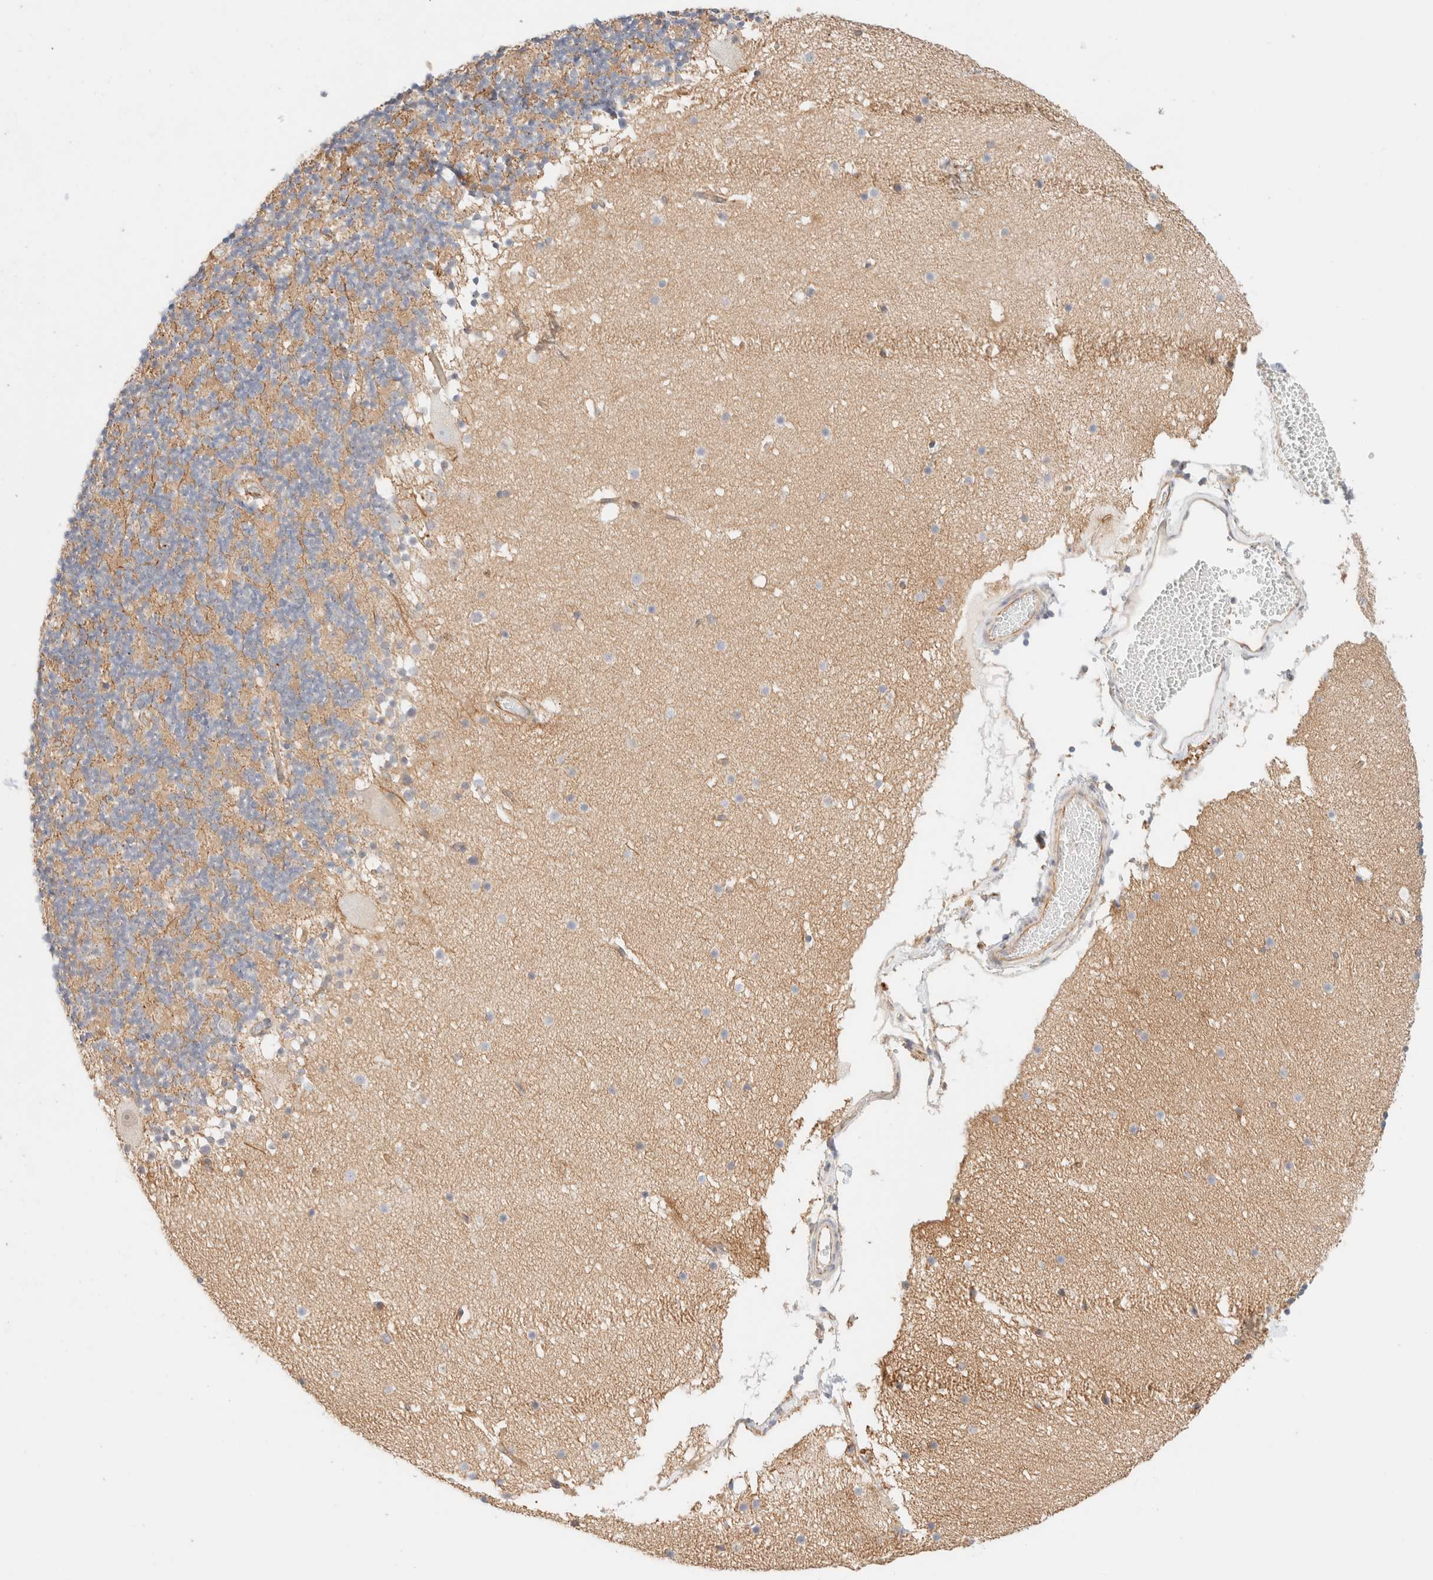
{"staining": {"intensity": "negative", "quantity": "none", "location": "none"}, "tissue": "cerebellum", "cell_type": "Cells in granular layer", "image_type": "normal", "snomed": [{"axis": "morphology", "description": "Normal tissue, NOS"}, {"axis": "topography", "description": "Cerebellum"}], "caption": "Immunohistochemistry photomicrograph of unremarkable cerebellum stained for a protein (brown), which demonstrates no positivity in cells in granular layer.", "gene": "UNC13B", "patient": {"sex": "male", "age": 57}}